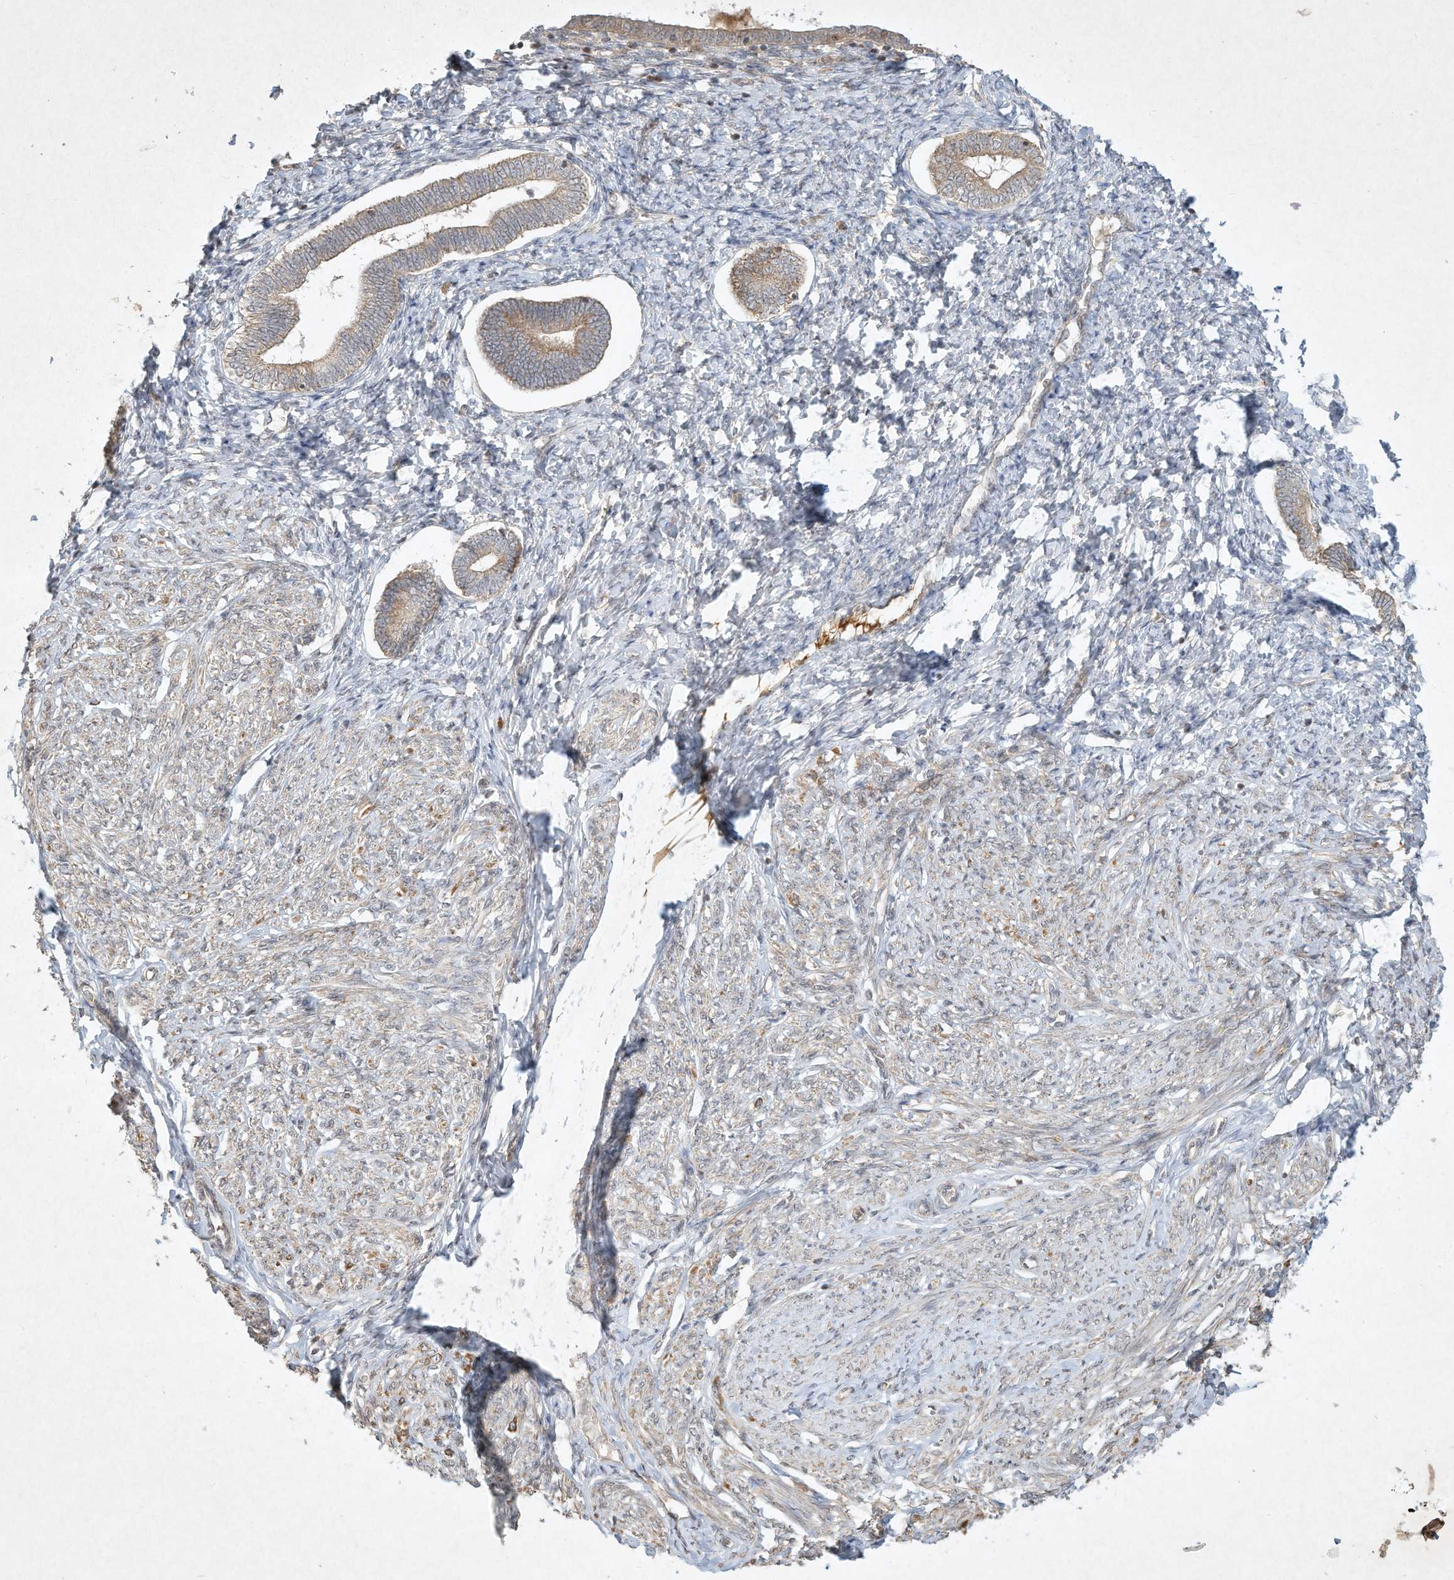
{"staining": {"intensity": "negative", "quantity": "none", "location": "none"}, "tissue": "endometrium", "cell_type": "Cells in endometrial stroma", "image_type": "normal", "snomed": [{"axis": "morphology", "description": "Normal tissue, NOS"}, {"axis": "topography", "description": "Endometrium"}], "caption": "High power microscopy image of an immunohistochemistry photomicrograph of normal endometrium, revealing no significant positivity in cells in endometrial stroma.", "gene": "BTRC", "patient": {"sex": "female", "age": 72}}